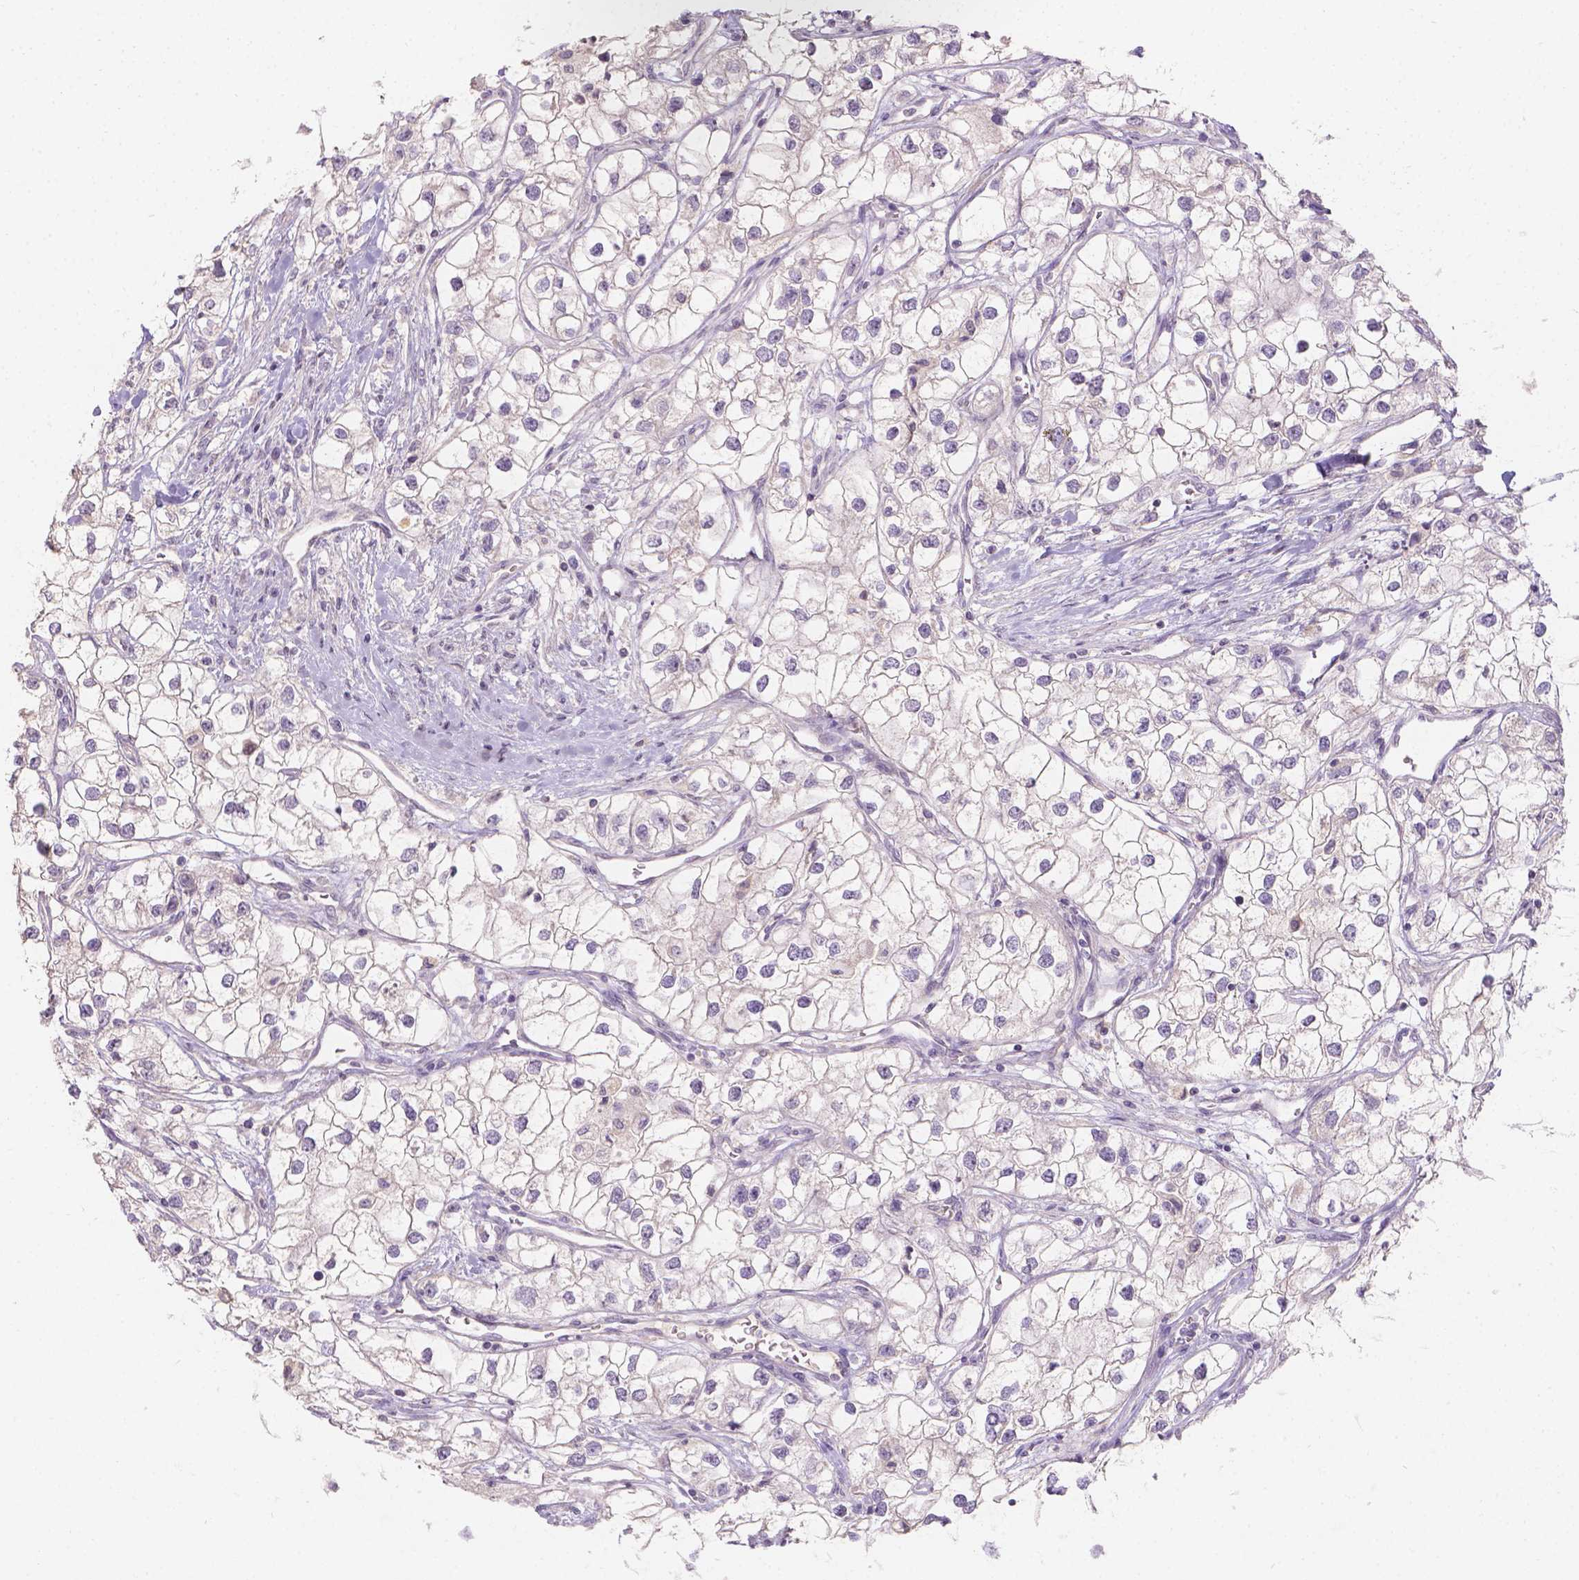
{"staining": {"intensity": "negative", "quantity": "none", "location": "none"}, "tissue": "renal cancer", "cell_type": "Tumor cells", "image_type": "cancer", "snomed": [{"axis": "morphology", "description": "Adenocarcinoma, NOS"}, {"axis": "topography", "description": "Kidney"}], "caption": "DAB immunohistochemical staining of human renal cancer (adenocarcinoma) displays no significant positivity in tumor cells.", "gene": "DCAF4L1", "patient": {"sex": "male", "age": 59}}